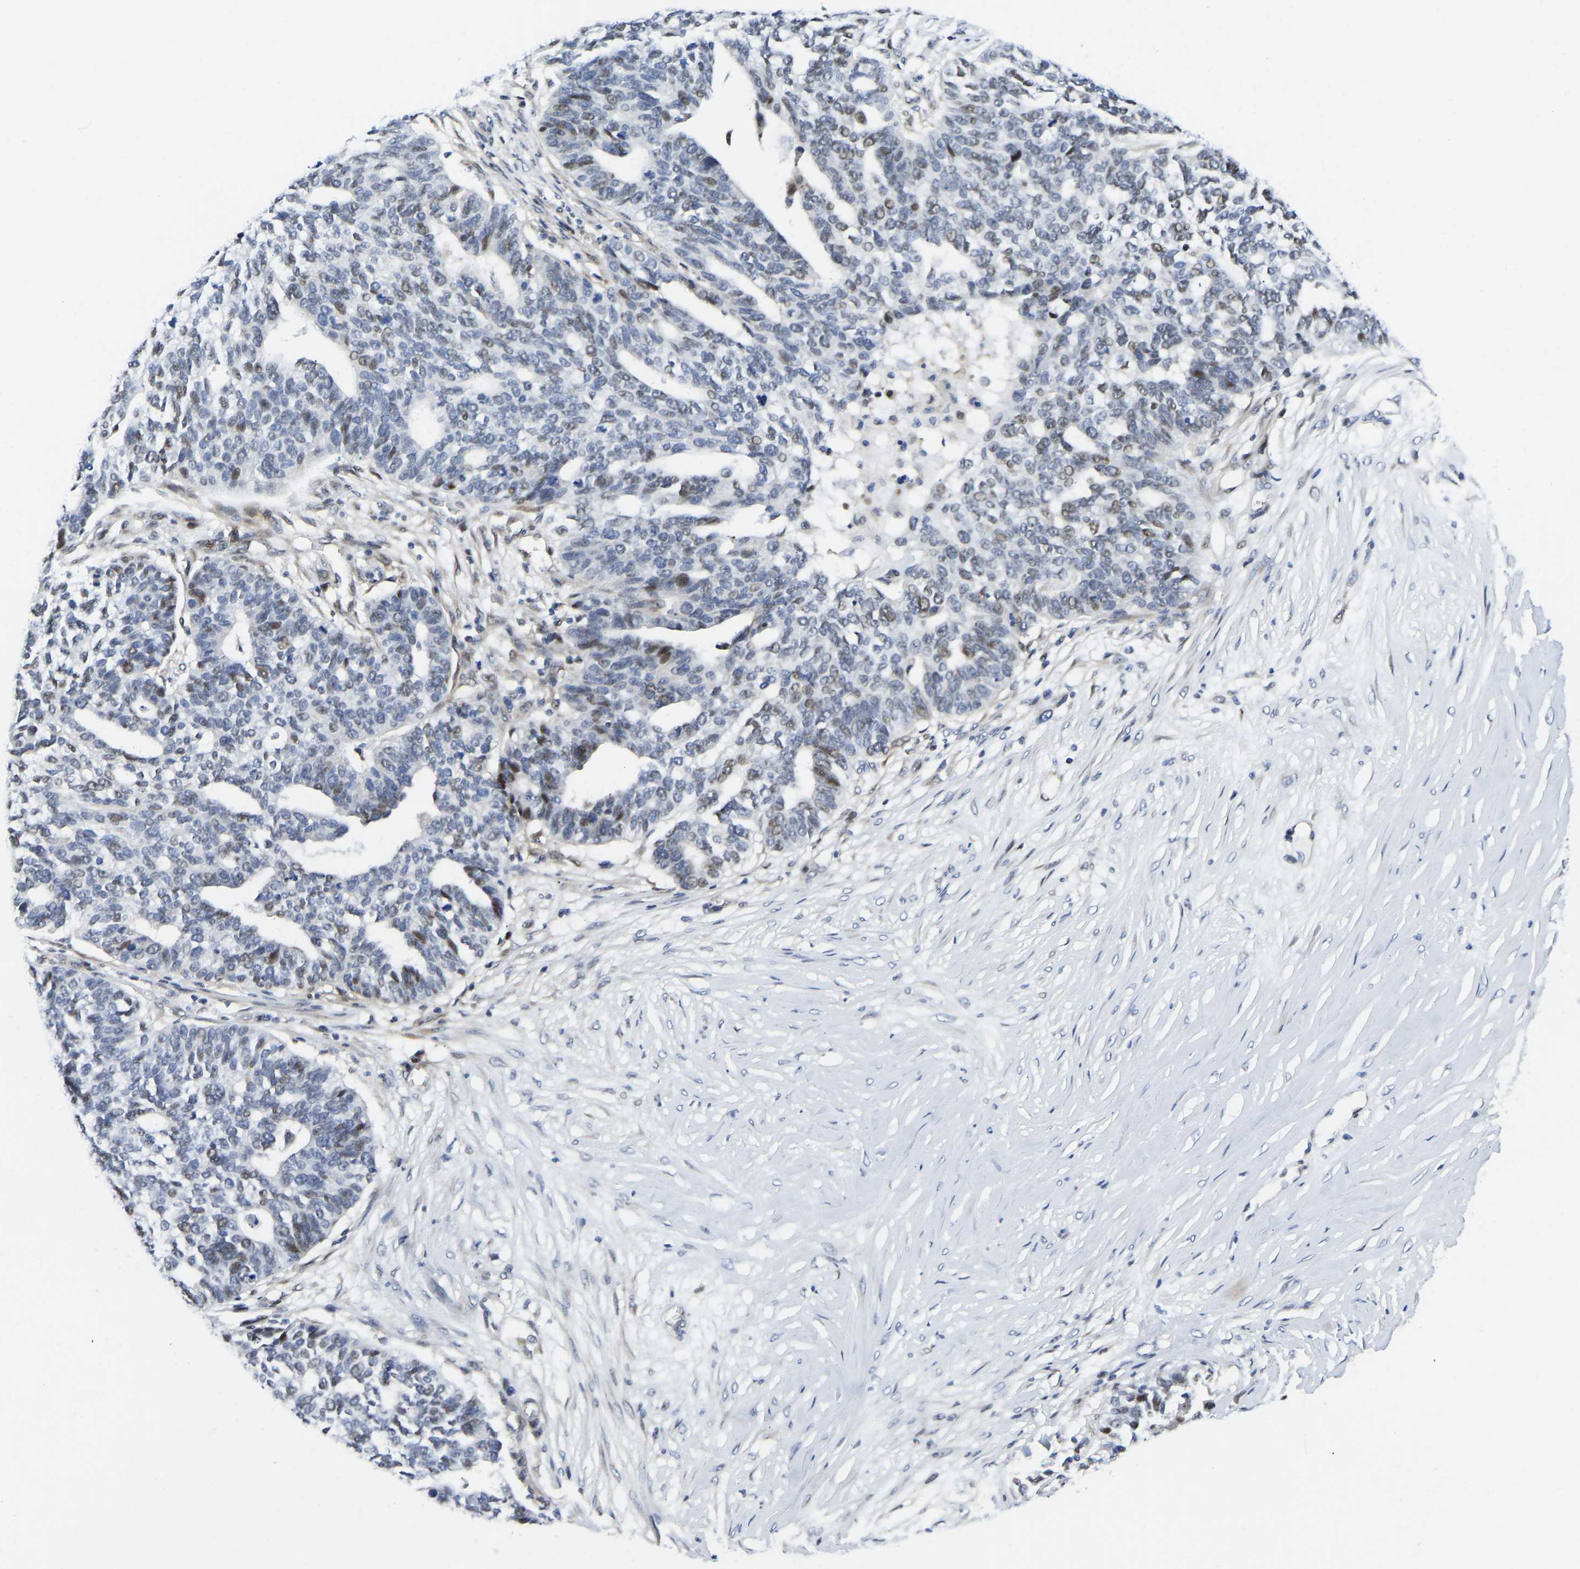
{"staining": {"intensity": "moderate", "quantity": "<25%", "location": "nuclear"}, "tissue": "ovarian cancer", "cell_type": "Tumor cells", "image_type": "cancer", "snomed": [{"axis": "morphology", "description": "Cystadenocarcinoma, serous, NOS"}, {"axis": "topography", "description": "Ovary"}], "caption": "Brown immunohistochemical staining in human serous cystadenocarcinoma (ovarian) shows moderate nuclear positivity in approximately <25% of tumor cells.", "gene": "HDAC5", "patient": {"sex": "female", "age": 59}}